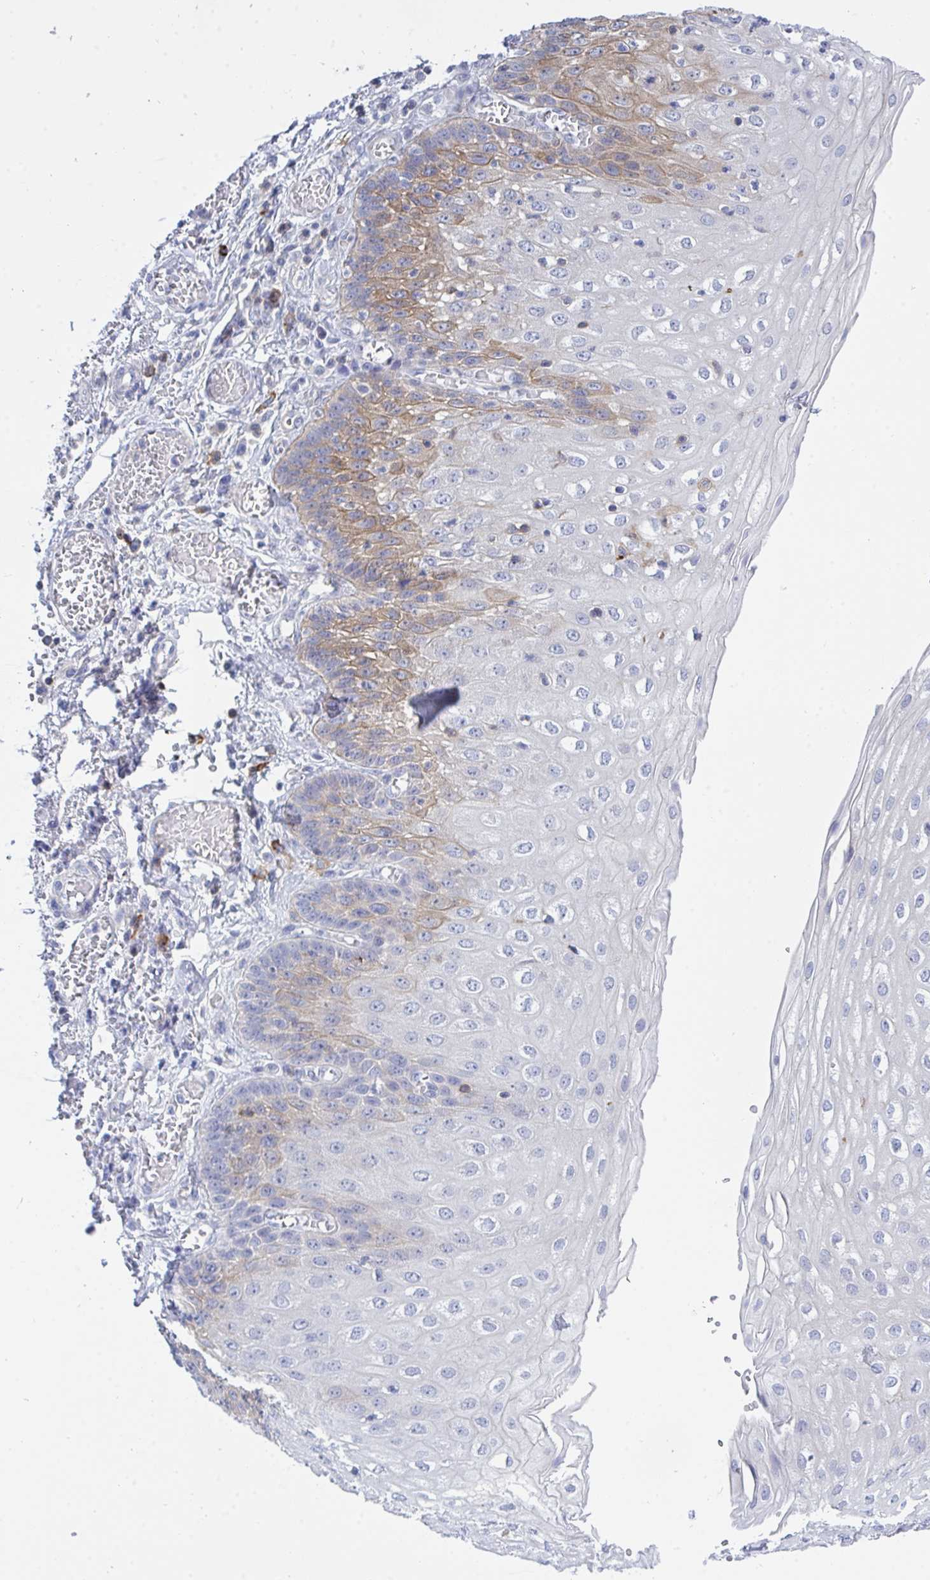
{"staining": {"intensity": "moderate", "quantity": "<25%", "location": "cytoplasmic/membranous"}, "tissue": "esophagus", "cell_type": "Squamous epithelial cells", "image_type": "normal", "snomed": [{"axis": "morphology", "description": "Normal tissue, NOS"}, {"axis": "morphology", "description": "Adenocarcinoma, NOS"}, {"axis": "topography", "description": "Esophagus"}], "caption": "This image demonstrates IHC staining of normal human esophagus, with low moderate cytoplasmic/membranous positivity in about <25% of squamous epithelial cells.", "gene": "FRMD3", "patient": {"sex": "male", "age": 81}}